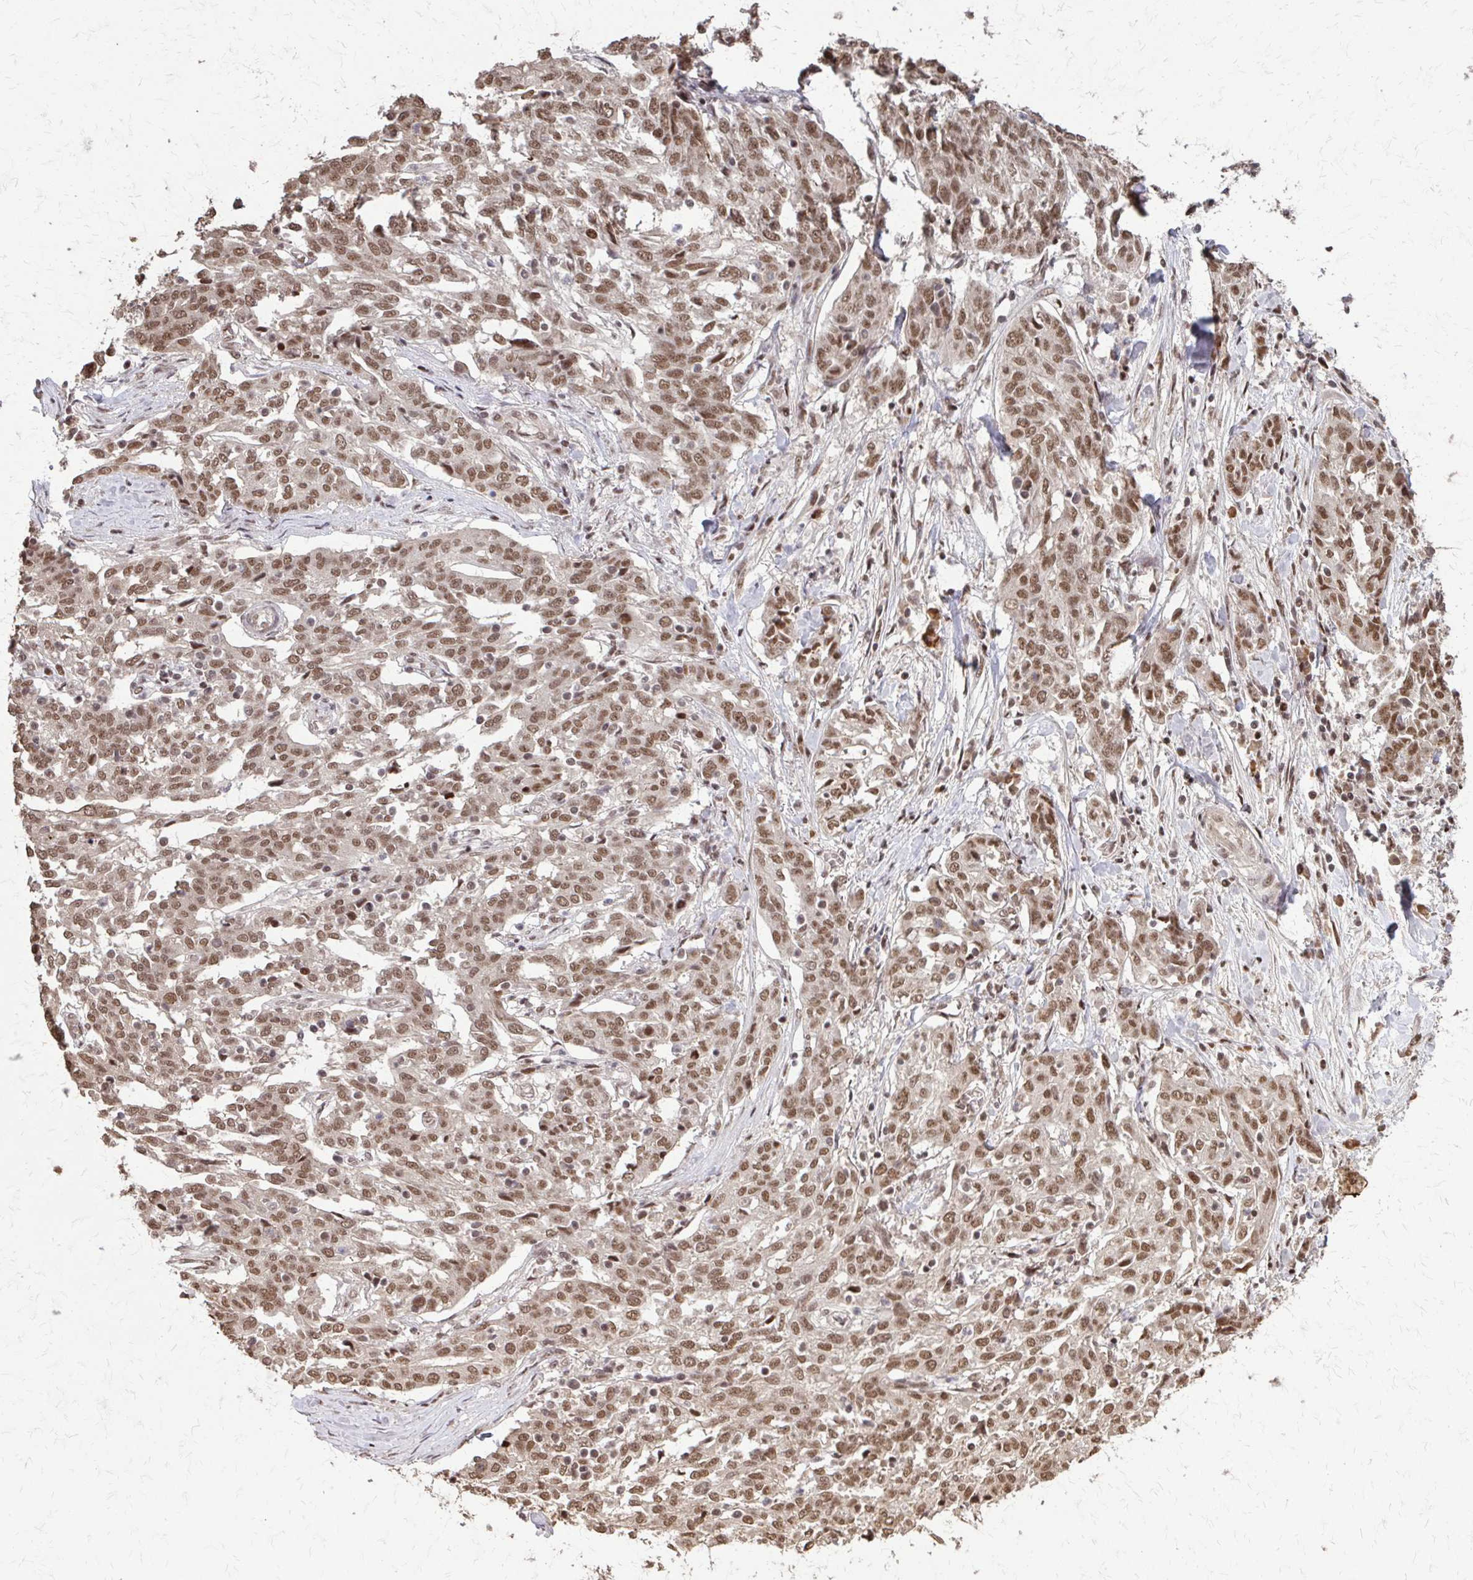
{"staining": {"intensity": "moderate", "quantity": ">75%", "location": "nuclear"}, "tissue": "ovarian cancer", "cell_type": "Tumor cells", "image_type": "cancer", "snomed": [{"axis": "morphology", "description": "Cystadenocarcinoma, serous, NOS"}, {"axis": "topography", "description": "Ovary"}], "caption": "This histopathology image shows immunohistochemistry (IHC) staining of ovarian serous cystadenocarcinoma, with medium moderate nuclear positivity in about >75% of tumor cells.", "gene": "SS18", "patient": {"sex": "female", "age": 67}}